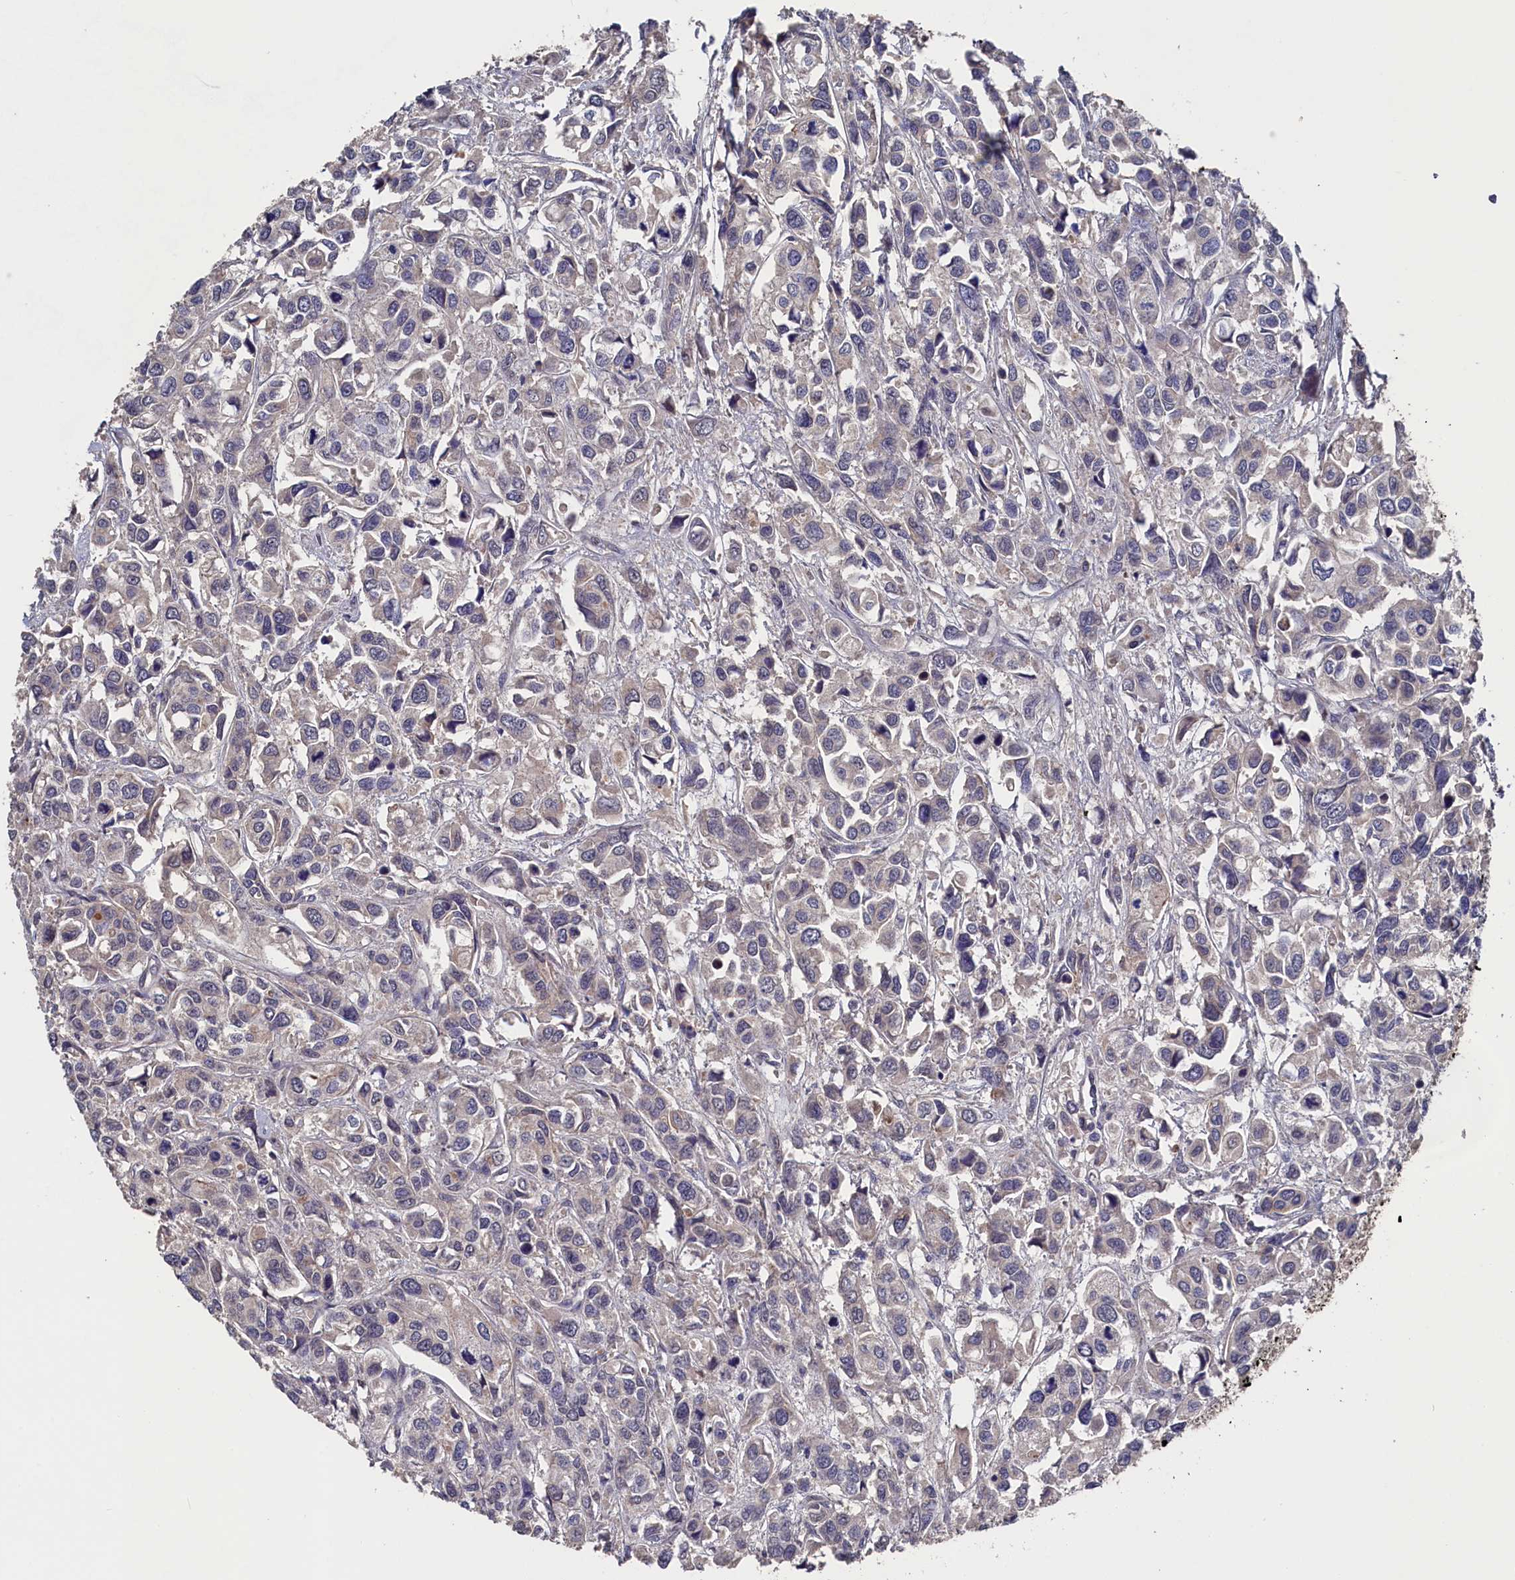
{"staining": {"intensity": "negative", "quantity": "none", "location": "none"}, "tissue": "urothelial cancer", "cell_type": "Tumor cells", "image_type": "cancer", "snomed": [{"axis": "morphology", "description": "Urothelial carcinoma, High grade"}, {"axis": "topography", "description": "Urinary bladder"}], "caption": "This is a micrograph of immunohistochemistry (IHC) staining of urothelial cancer, which shows no positivity in tumor cells. The staining was performed using DAB (3,3'-diaminobenzidine) to visualize the protein expression in brown, while the nuclei were stained in blue with hematoxylin (Magnification: 20x).", "gene": "TMC5", "patient": {"sex": "male", "age": 67}}